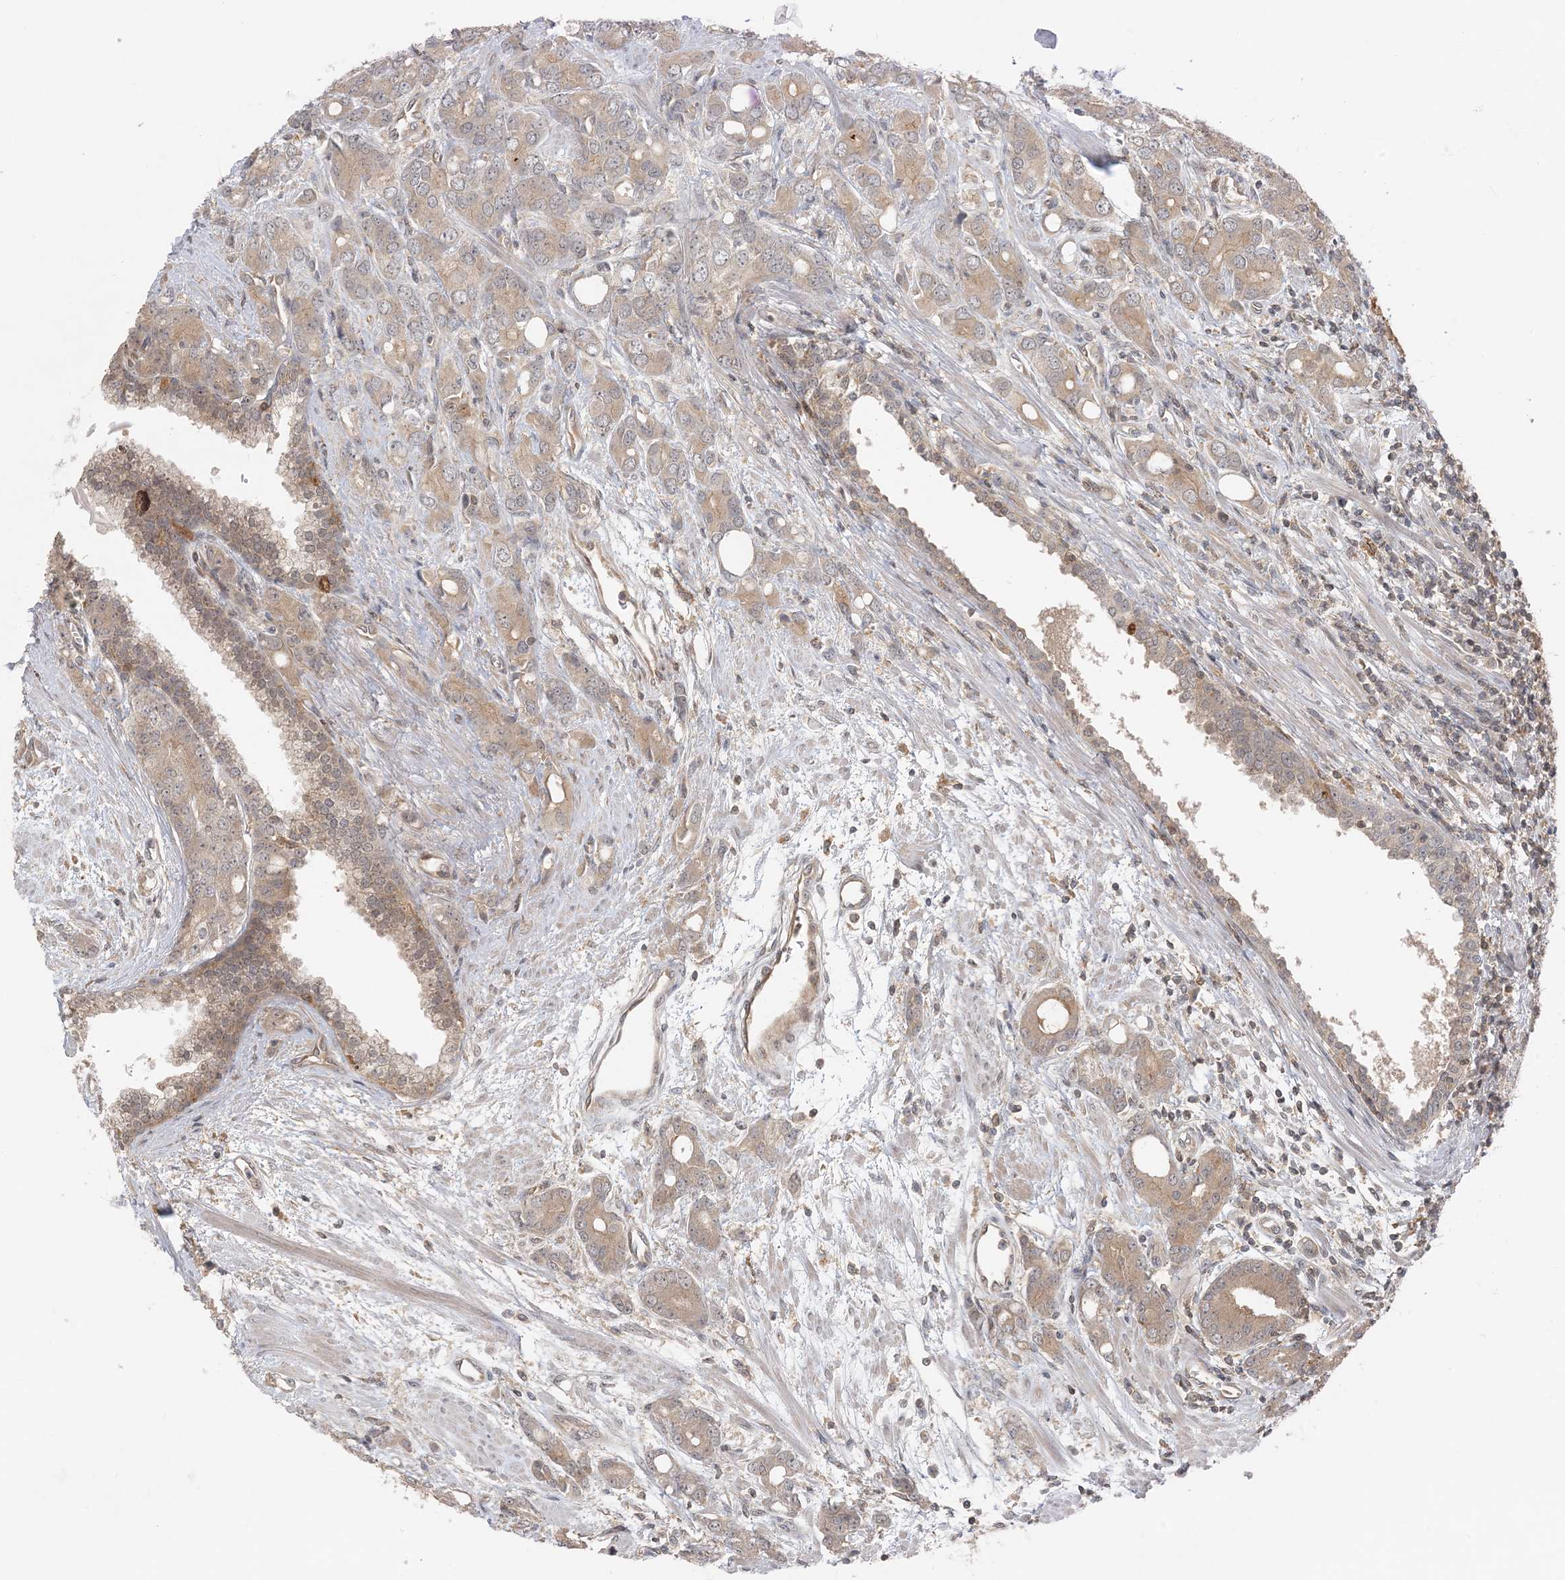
{"staining": {"intensity": "moderate", "quantity": "25%-75%", "location": "cytoplasmic/membranous"}, "tissue": "prostate cancer", "cell_type": "Tumor cells", "image_type": "cancer", "snomed": [{"axis": "morphology", "description": "Adenocarcinoma, High grade"}, {"axis": "topography", "description": "Prostate"}], "caption": "About 25%-75% of tumor cells in human adenocarcinoma (high-grade) (prostate) demonstrate moderate cytoplasmic/membranous protein staining as visualized by brown immunohistochemical staining.", "gene": "OBI1", "patient": {"sex": "male", "age": 62}}